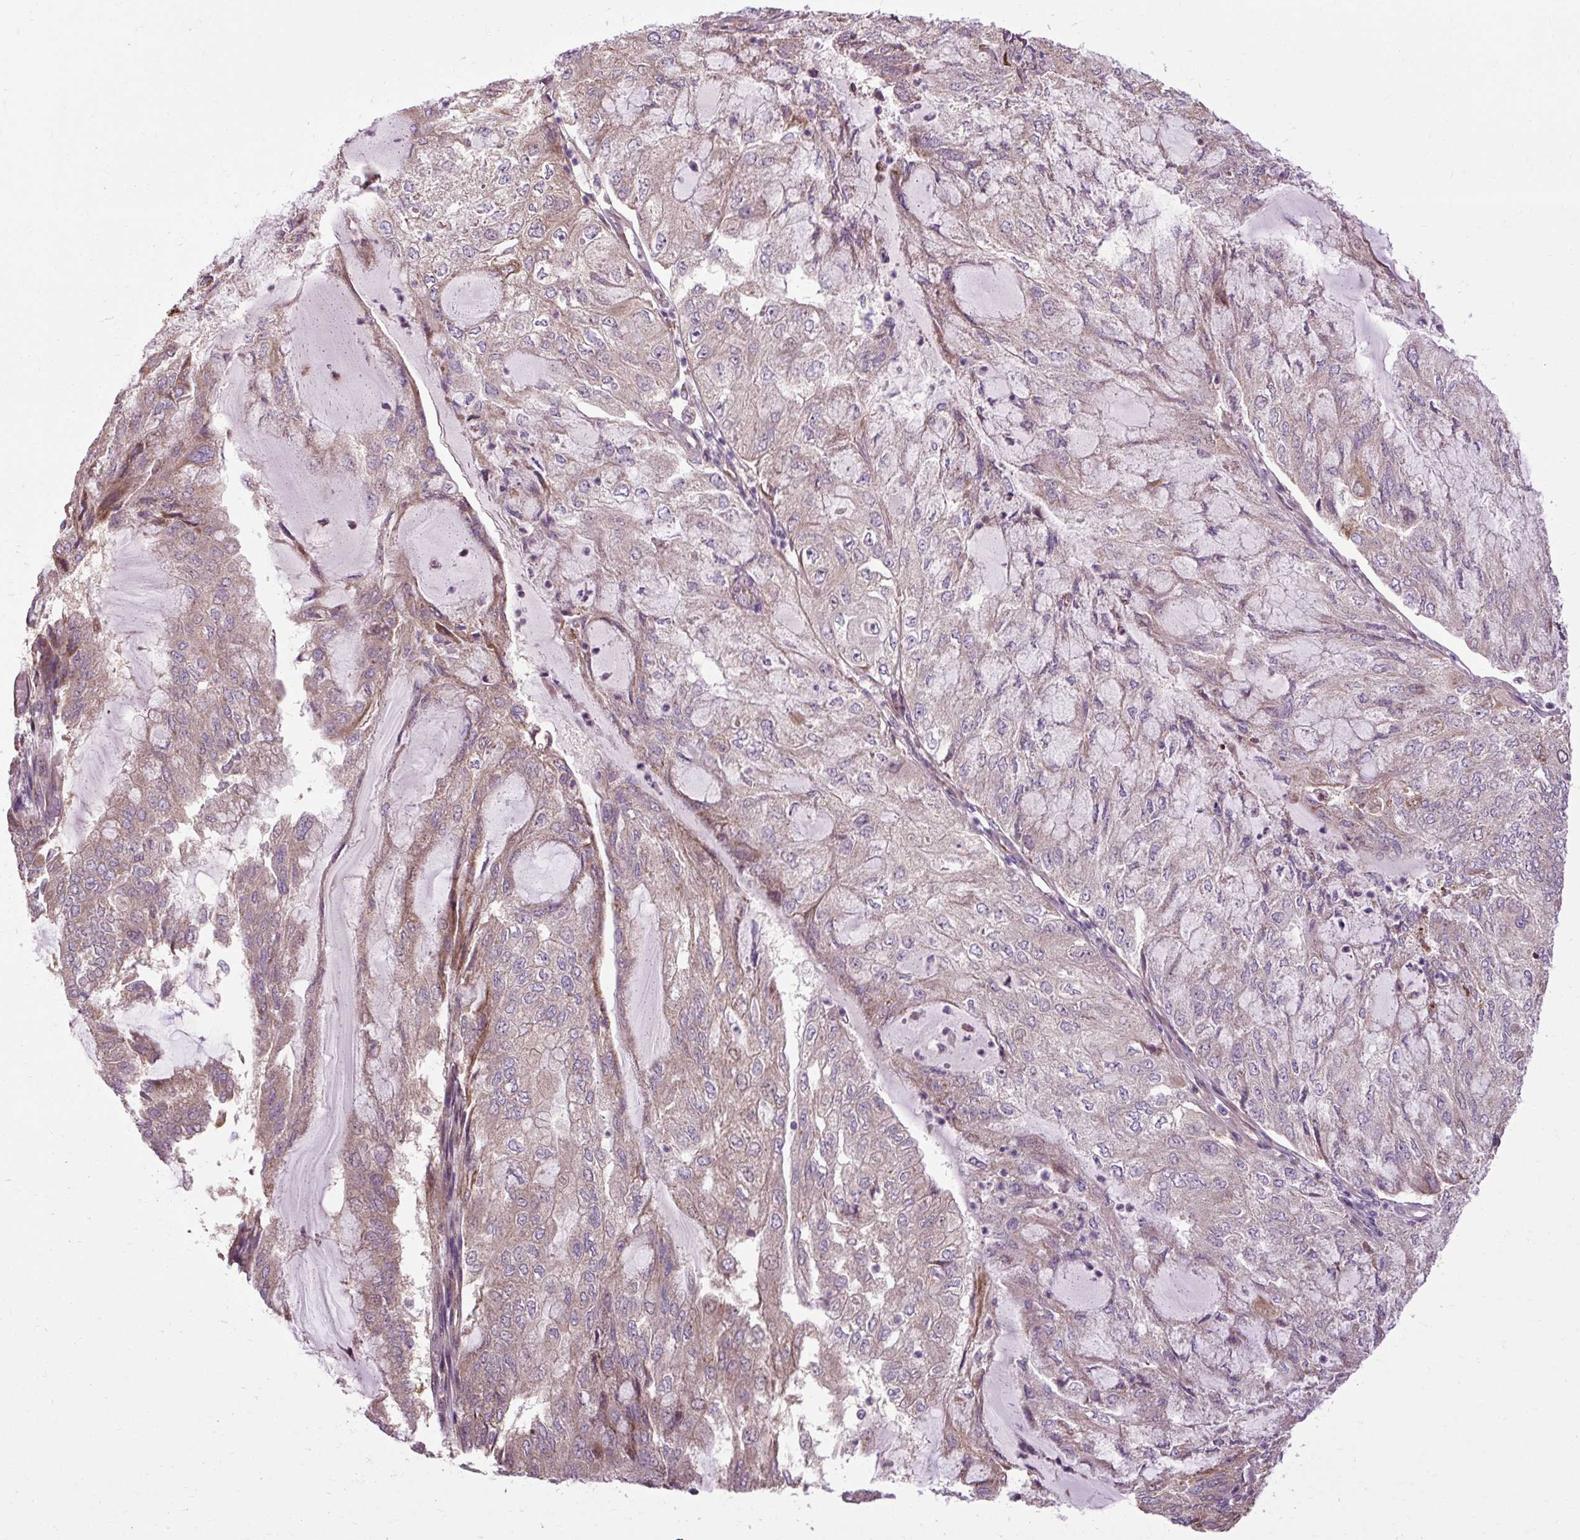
{"staining": {"intensity": "moderate", "quantity": "<25%", "location": "cytoplasmic/membranous"}, "tissue": "endometrial cancer", "cell_type": "Tumor cells", "image_type": "cancer", "snomed": [{"axis": "morphology", "description": "Adenocarcinoma, NOS"}, {"axis": "topography", "description": "Endometrium"}], "caption": "Tumor cells display low levels of moderate cytoplasmic/membranous staining in about <25% of cells in human endometrial cancer. The staining is performed using DAB (3,3'-diaminobenzidine) brown chromogen to label protein expression. The nuclei are counter-stained blue using hematoxylin.", "gene": "FLRT1", "patient": {"sex": "female", "age": 81}}